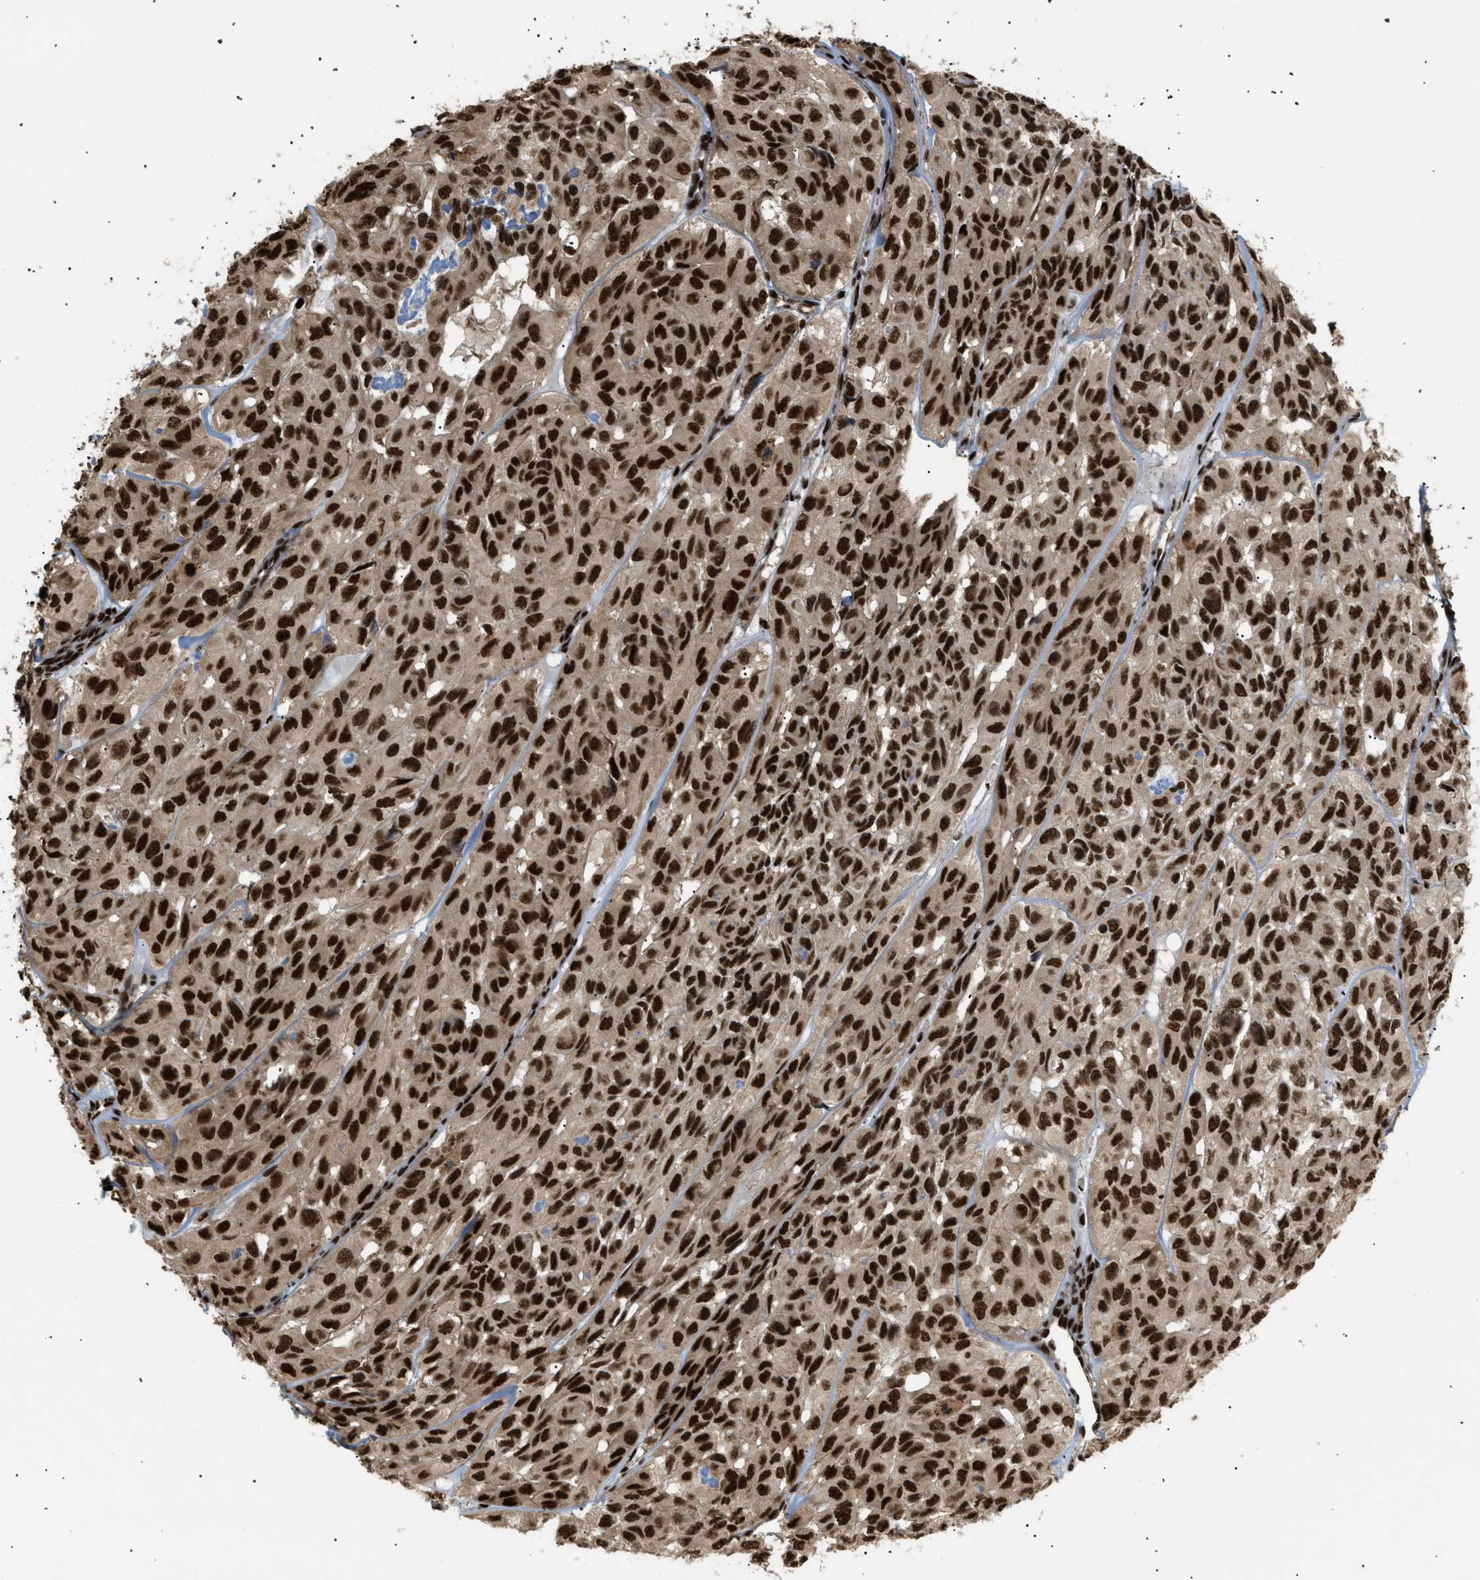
{"staining": {"intensity": "strong", "quantity": ">75%", "location": "cytoplasmic/membranous,nuclear"}, "tissue": "head and neck cancer", "cell_type": "Tumor cells", "image_type": "cancer", "snomed": [{"axis": "morphology", "description": "Adenocarcinoma, NOS"}, {"axis": "topography", "description": "Salivary gland, NOS"}, {"axis": "topography", "description": "Head-Neck"}], "caption": "Approximately >75% of tumor cells in head and neck cancer demonstrate strong cytoplasmic/membranous and nuclear protein staining as visualized by brown immunohistochemical staining.", "gene": "RBM5", "patient": {"sex": "female", "age": 76}}